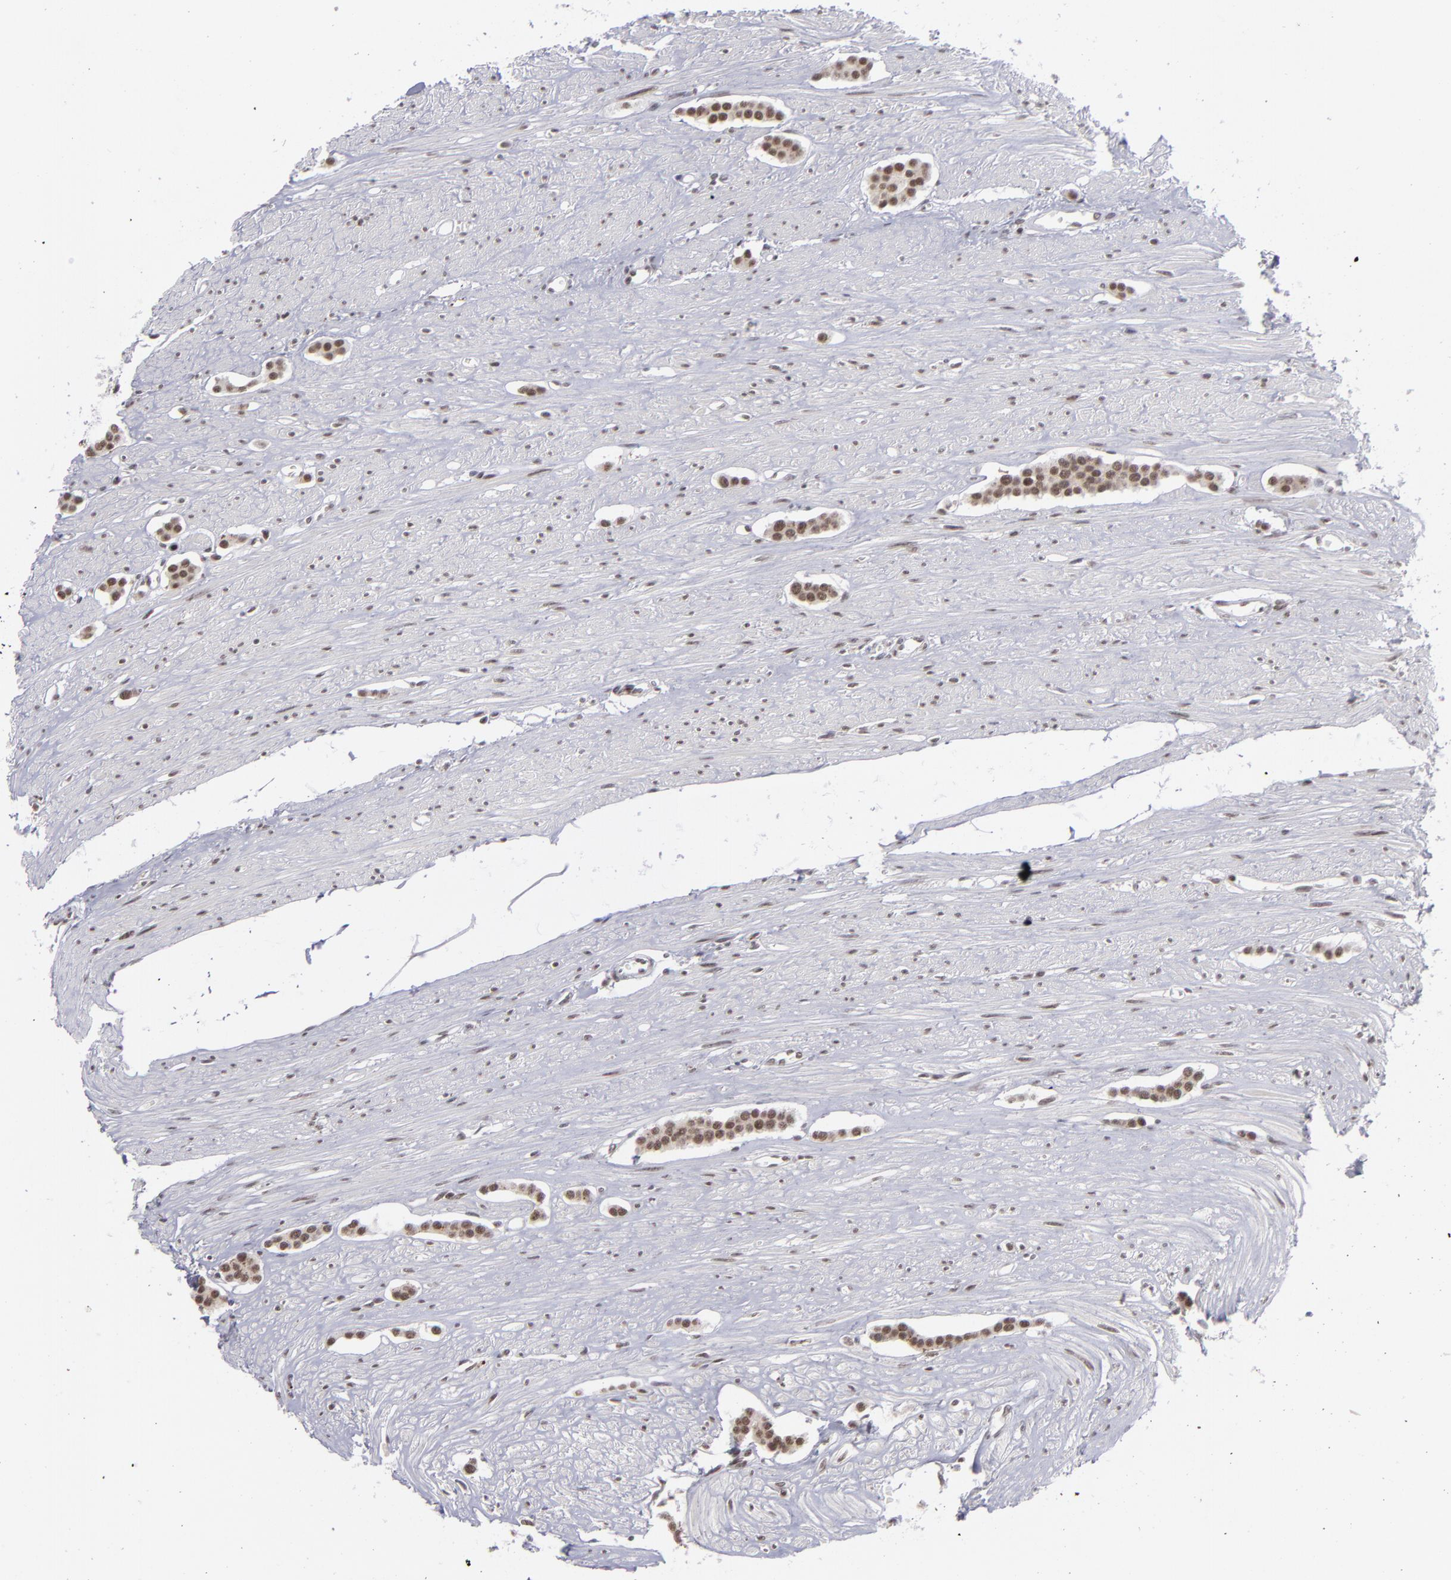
{"staining": {"intensity": "moderate", "quantity": ">75%", "location": "nuclear"}, "tissue": "carcinoid", "cell_type": "Tumor cells", "image_type": "cancer", "snomed": [{"axis": "morphology", "description": "Carcinoid, malignant, NOS"}, {"axis": "topography", "description": "Small intestine"}], "caption": "There is medium levels of moderate nuclear positivity in tumor cells of malignant carcinoid, as demonstrated by immunohistochemical staining (brown color).", "gene": "MLLT3", "patient": {"sex": "male", "age": 60}}